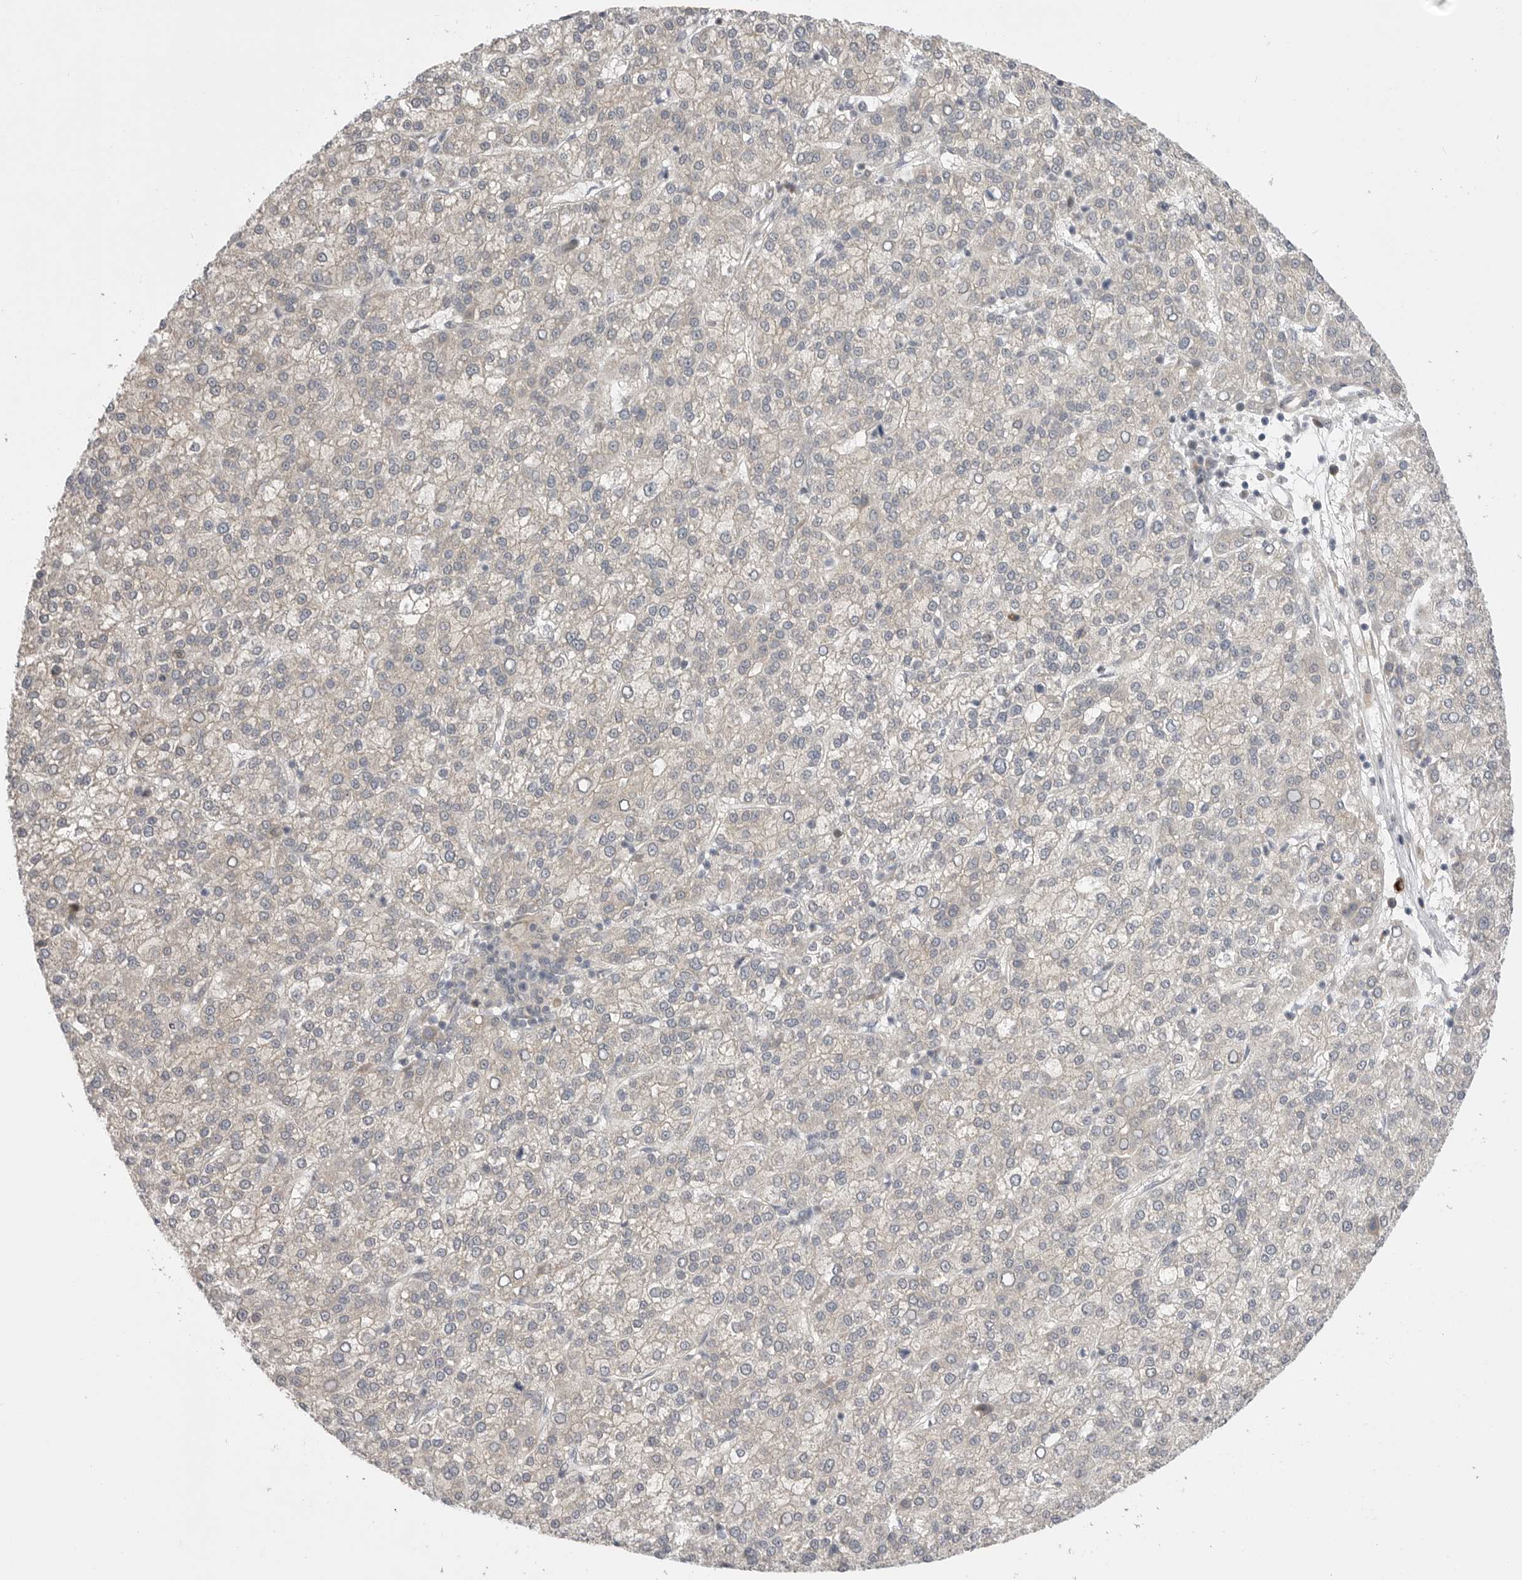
{"staining": {"intensity": "negative", "quantity": "none", "location": "none"}, "tissue": "liver cancer", "cell_type": "Tumor cells", "image_type": "cancer", "snomed": [{"axis": "morphology", "description": "Carcinoma, Hepatocellular, NOS"}, {"axis": "topography", "description": "Liver"}], "caption": "A high-resolution histopathology image shows immunohistochemistry staining of liver hepatocellular carcinoma, which exhibits no significant positivity in tumor cells. (DAB immunohistochemistry with hematoxylin counter stain).", "gene": "GGT6", "patient": {"sex": "female", "age": 58}}